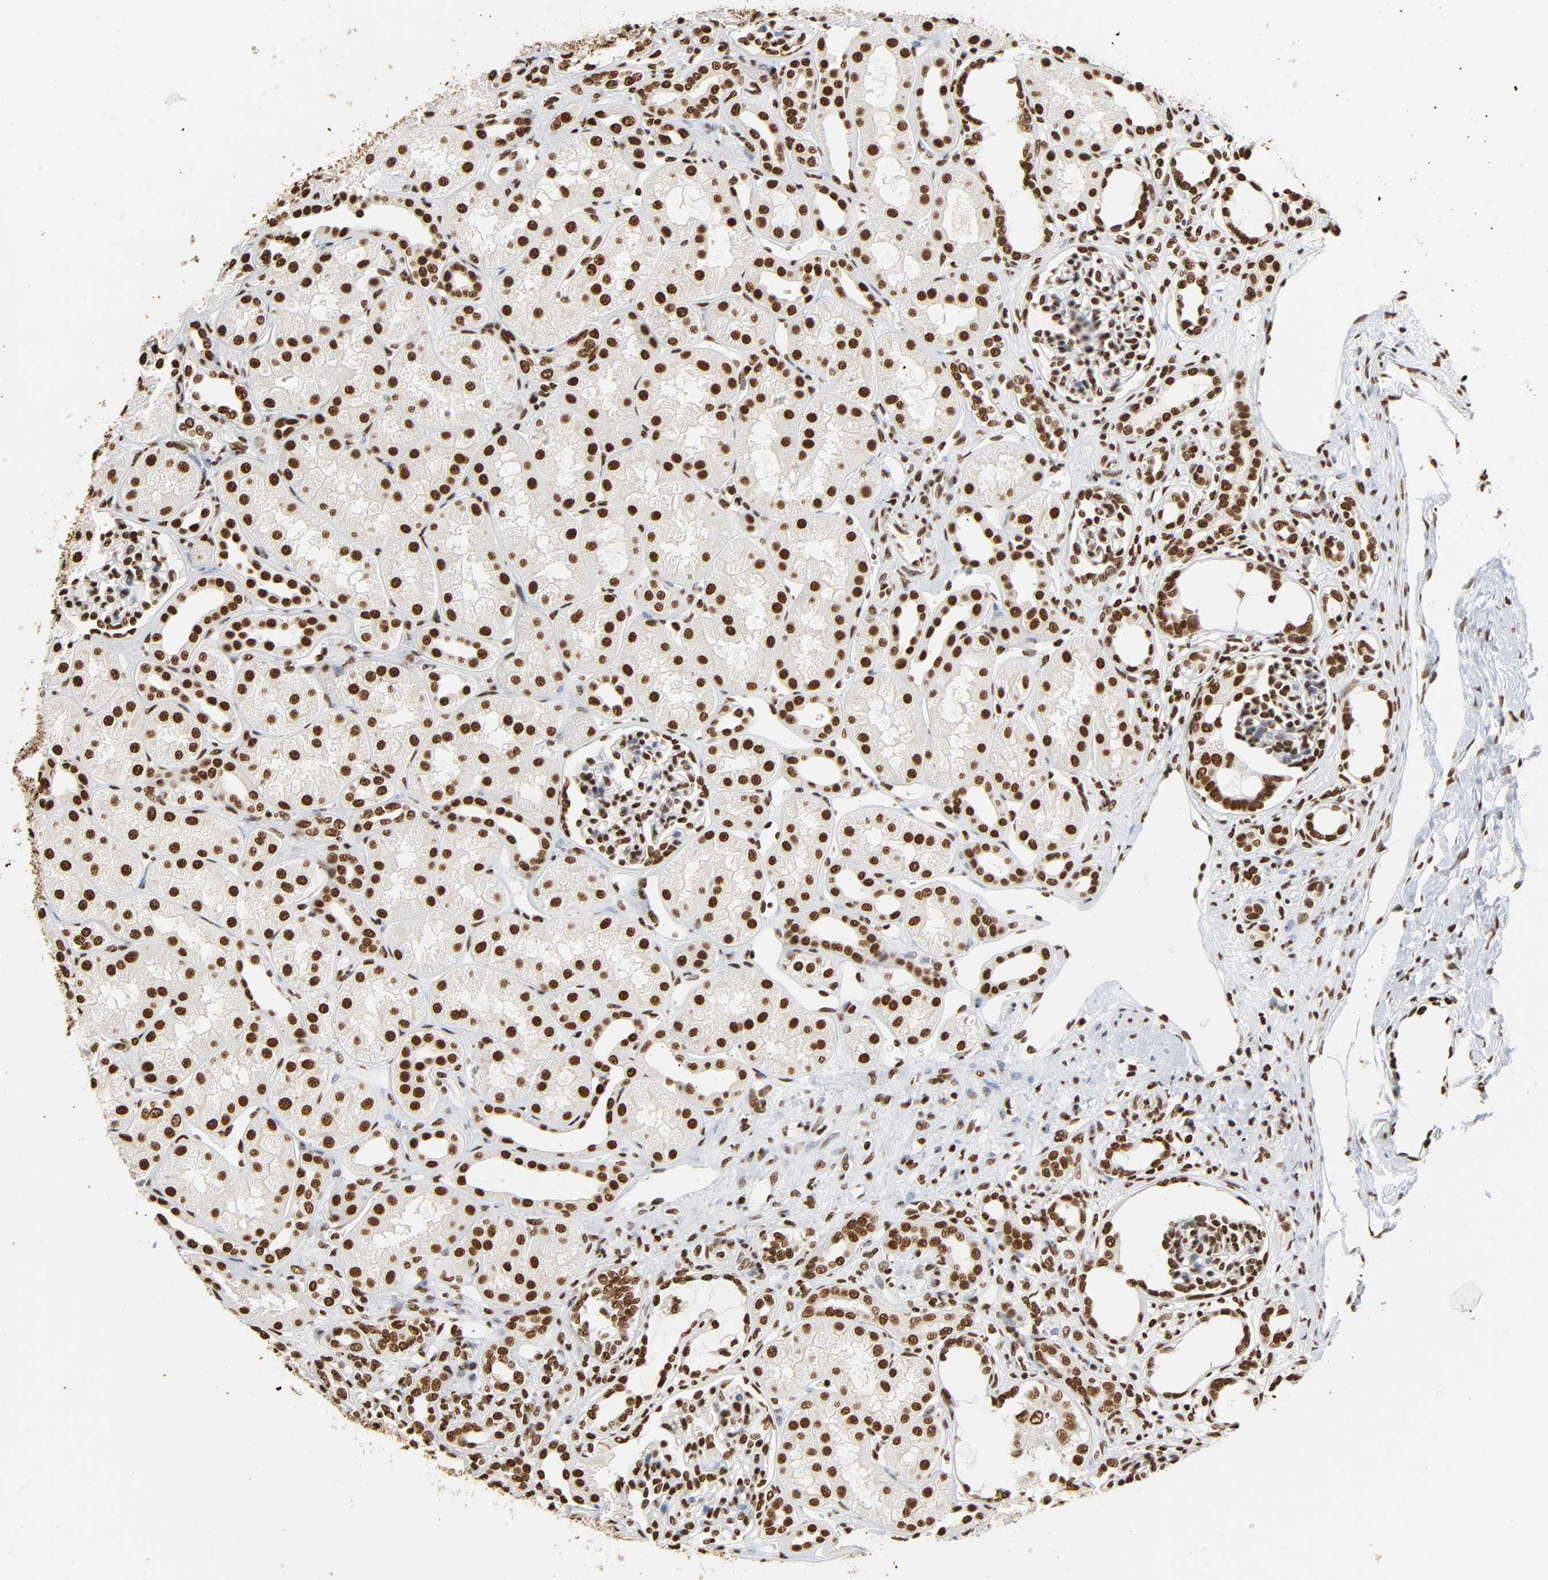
{"staining": {"intensity": "strong", "quantity": ">75%", "location": "nuclear"}, "tissue": "kidney", "cell_type": "Cells in glomeruli", "image_type": "normal", "snomed": [{"axis": "morphology", "description": "Normal tissue, NOS"}, {"axis": "topography", "description": "Kidney"}], "caption": "DAB (3,3'-diaminobenzidine) immunohistochemical staining of benign human kidney exhibits strong nuclear protein positivity in approximately >75% of cells in glomeruli. The protein is shown in brown color, while the nuclei are stained blue.", "gene": "HNRNPC", "patient": {"sex": "male", "age": 7}}